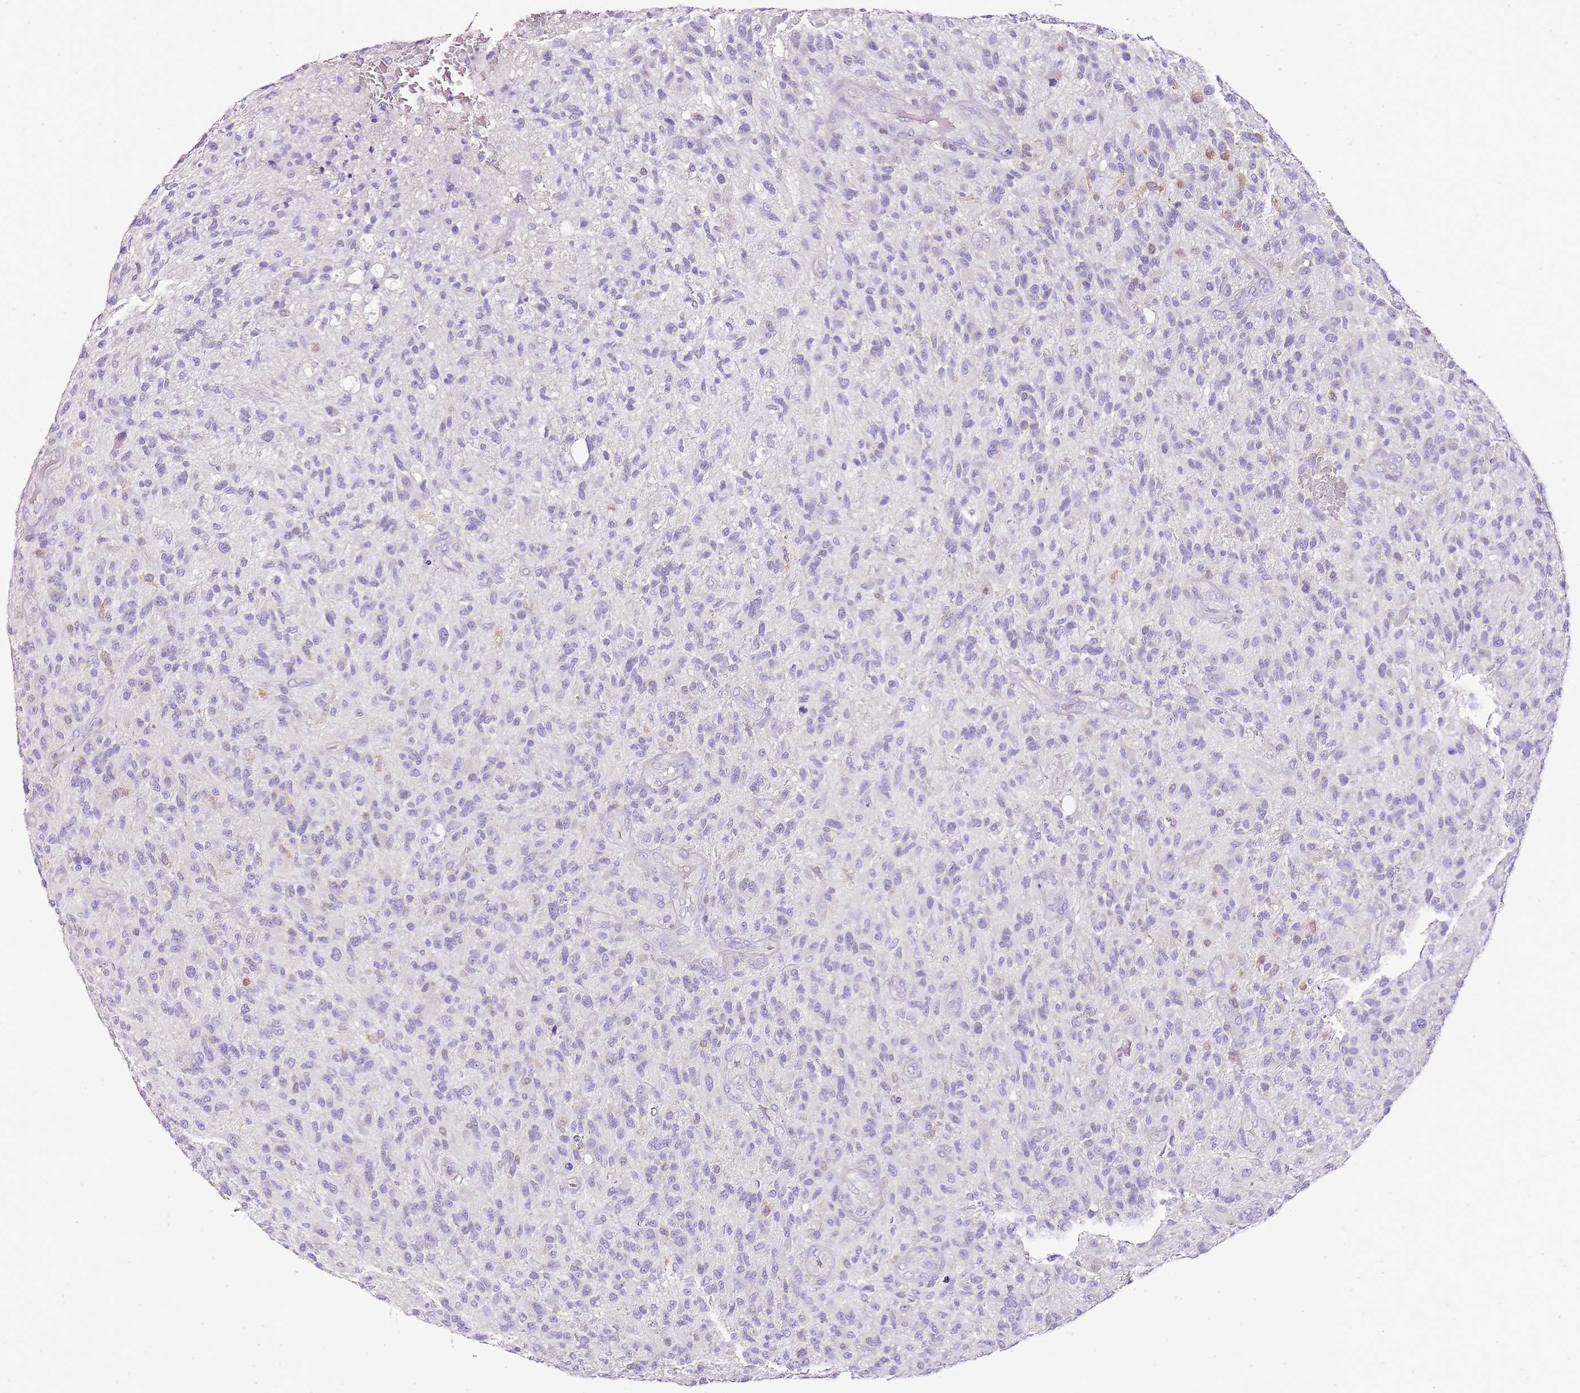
{"staining": {"intensity": "negative", "quantity": "none", "location": "none"}, "tissue": "glioma", "cell_type": "Tumor cells", "image_type": "cancer", "snomed": [{"axis": "morphology", "description": "Glioma, malignant, High grade"}, {"axis": "topography", "description": "Brain"}], "caption": "Immunohistochemical staining of malignant high-grade glioma displays no significant staining in tumor cells.", "gene": "ZBP1", "patient": {"sex": "male", "age": 47}}